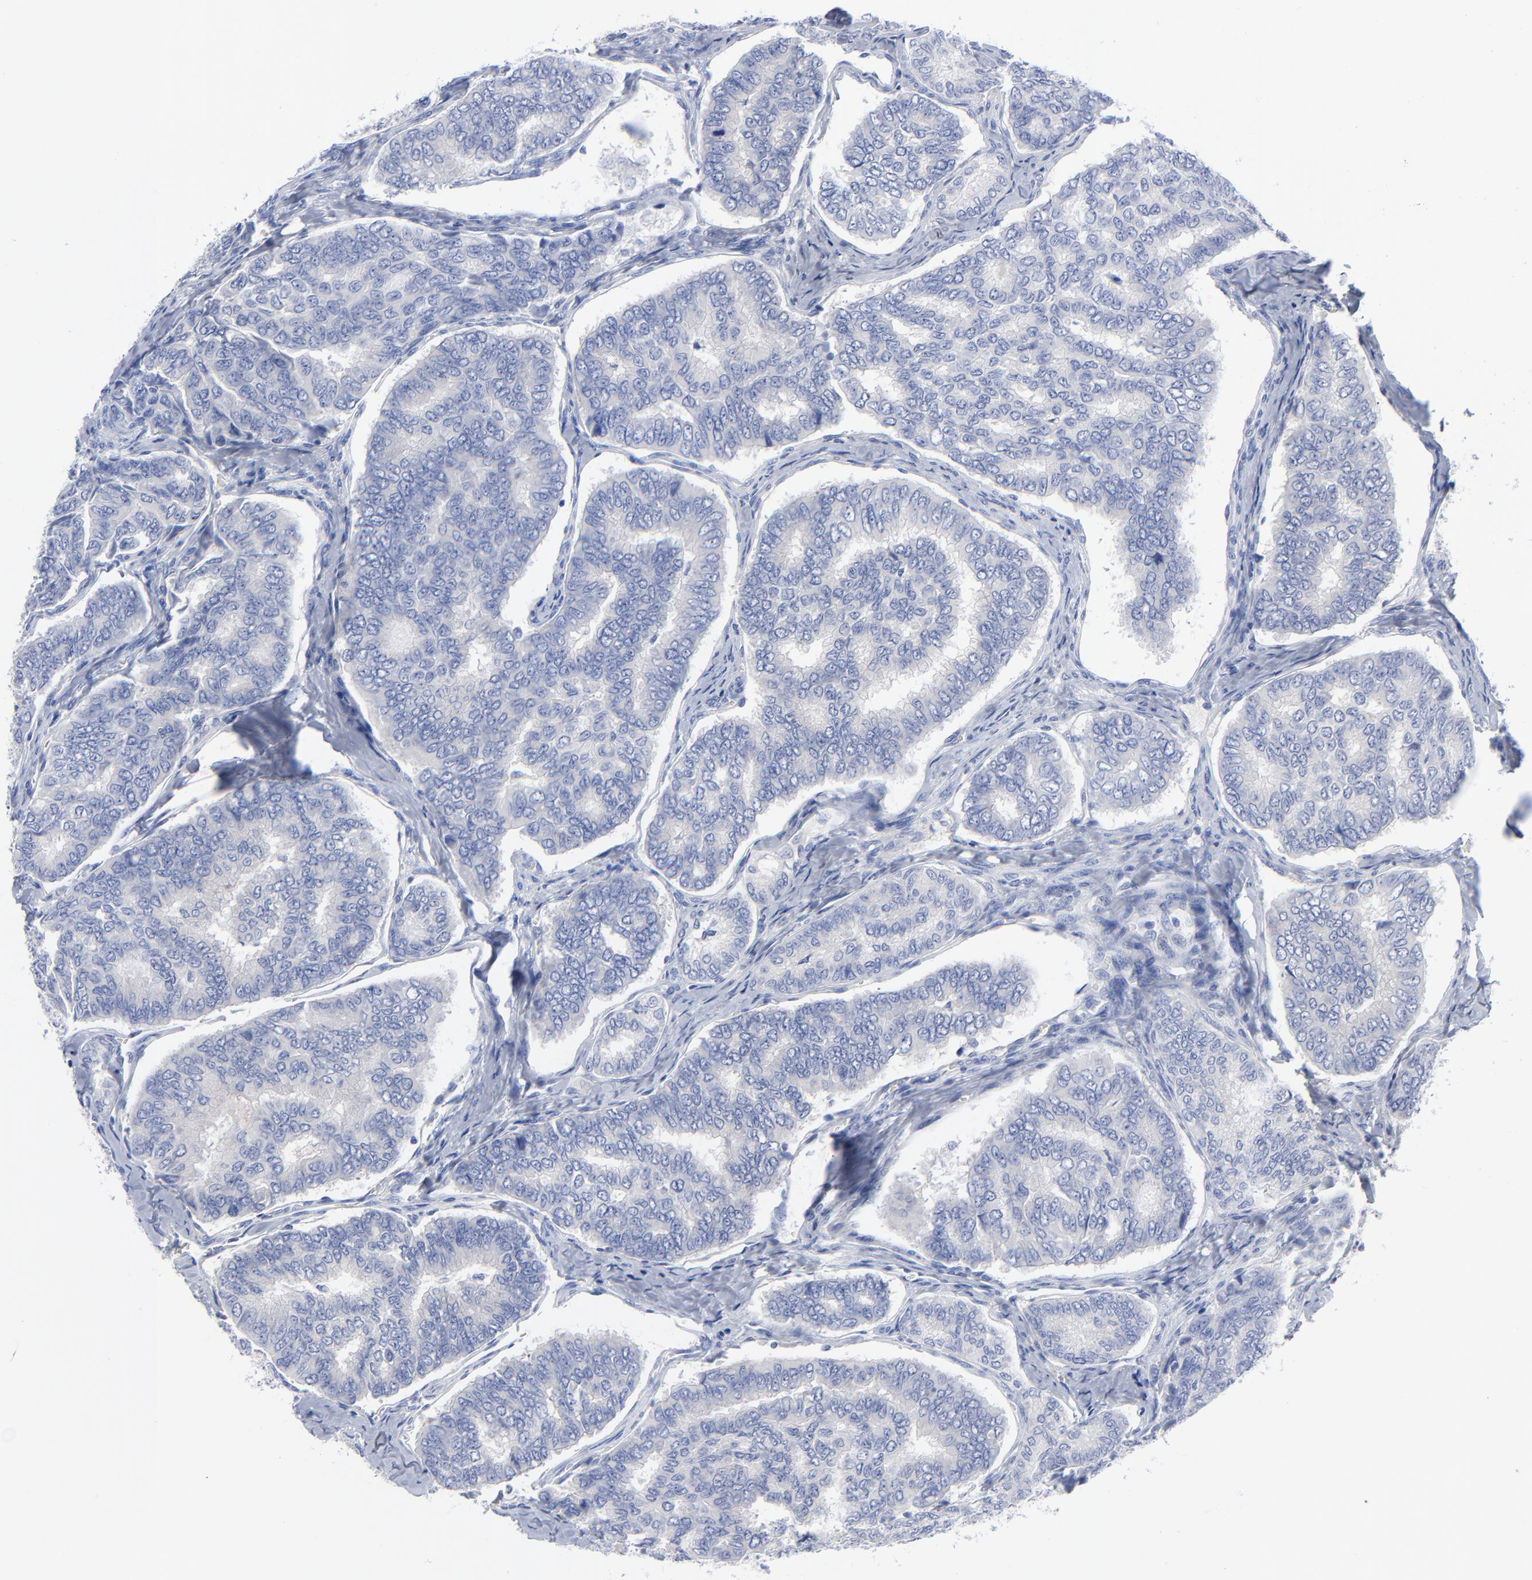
{"staining": {"intensity": "negative", "quantity": "none", "location": "none"}, "tissue": "thyroid cancer", "cell_type": "Tumor cells", "image_type": "cancer", "snomed": [{"axis": "morphology", "description": "Papillary adenocarcinoma, NOS"}, {"axis": "topography", "description": "Thyroid gland"}], "caption": "The histopathology image shows no staining of tumor cells in thyroid papillary adenocarcinoma.", "gene": "STAT2", "patient": {"sex": "female", "age": 35}}